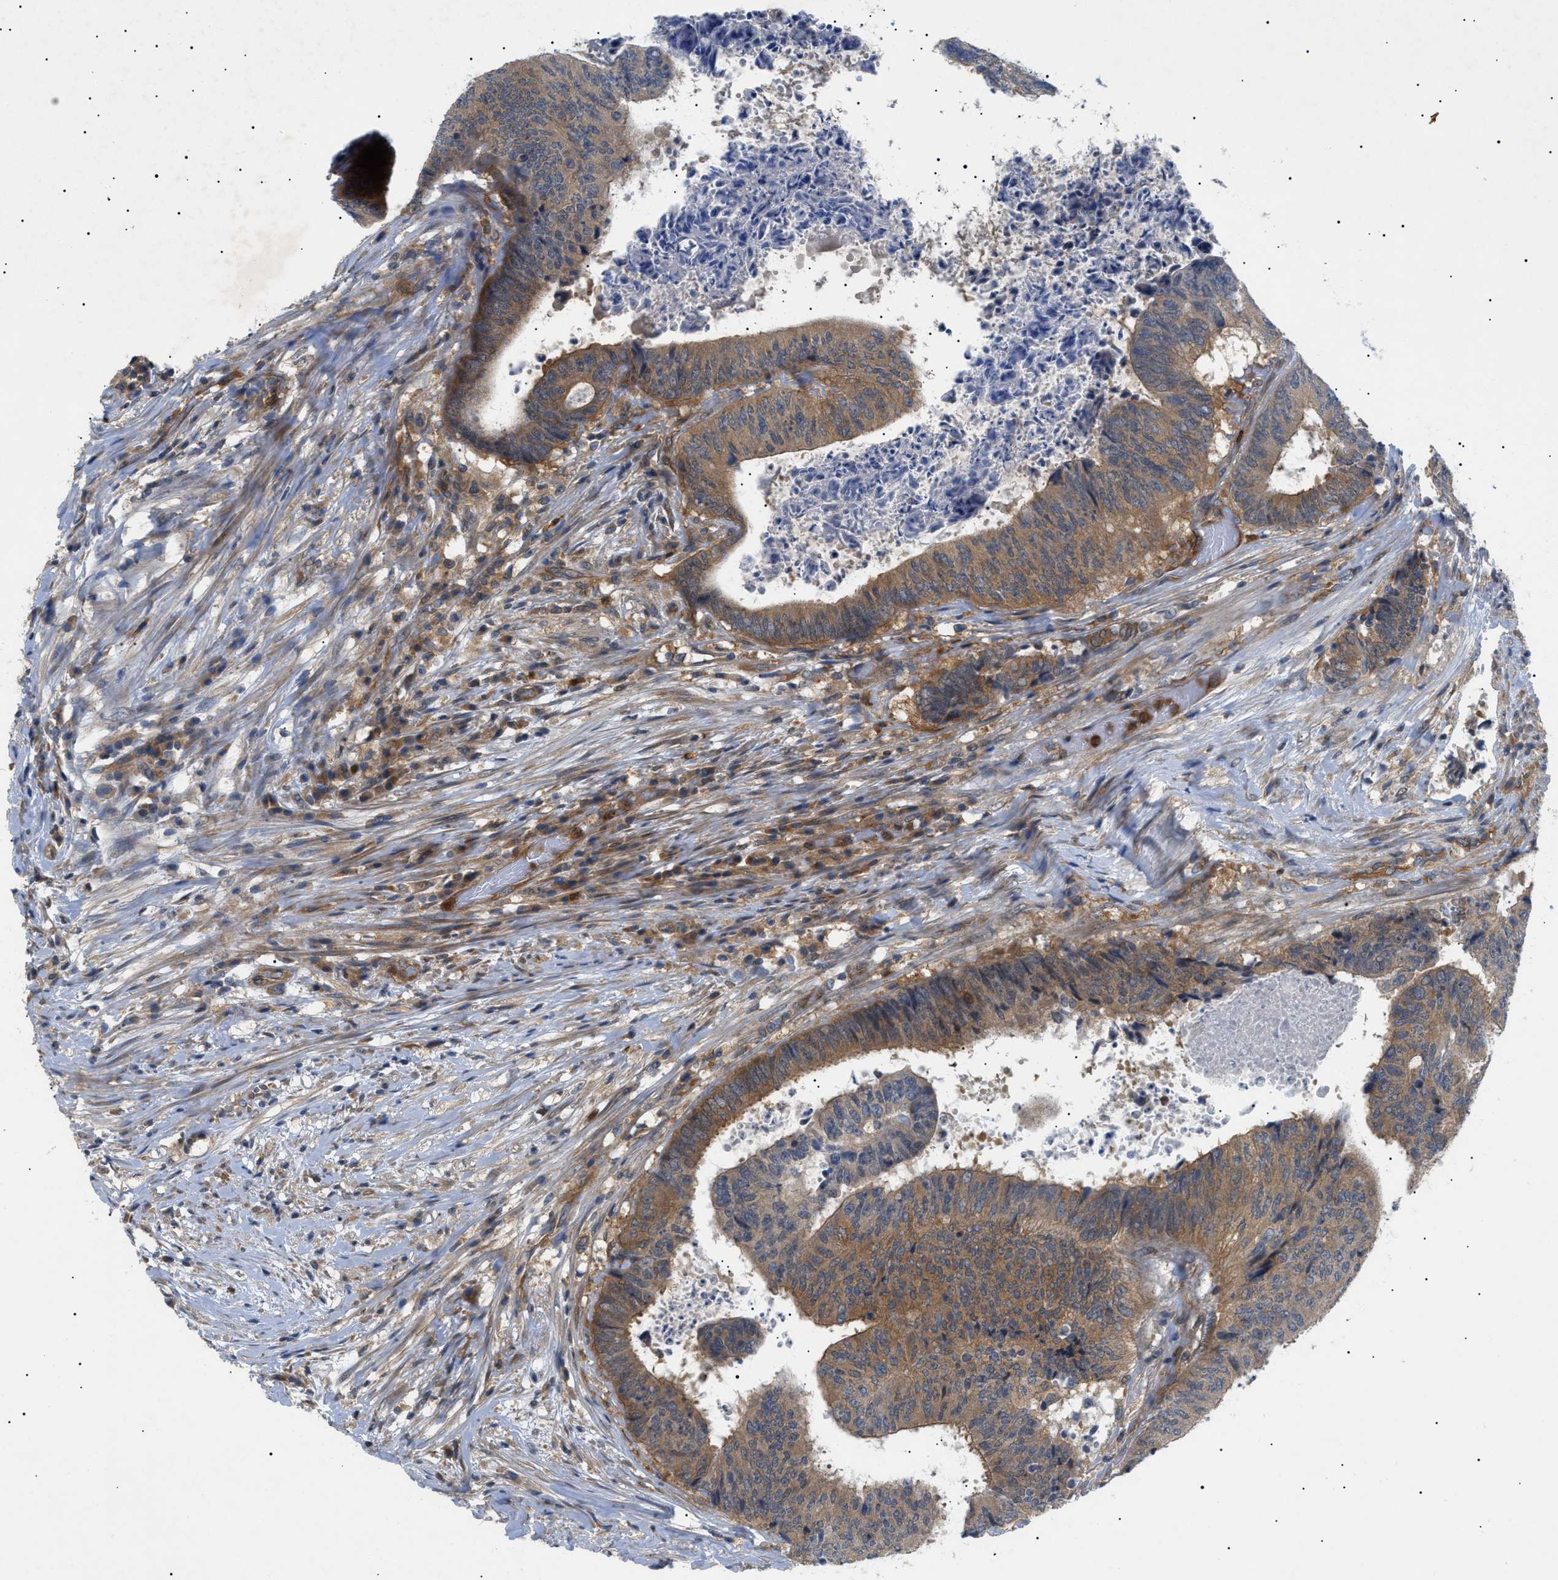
{"staining": {"intensity": "moderate", "quantity": ">75%", "location": "cytoplasmic/membranous"}, "tissue": "colorectal cancer", "cell_type": "Tumor cells", "image_type": "cancer", "snomed": [{"axis": "morphology", "description": "Adenocarcinoma, NOS"}, {"axis": "topography", "description": "Rectum"}], "caption": "Tumor cells demonstrate medium levels of moderate cytoplasmic/membranous expression in approximately >75% of cells in human colorectal adenocarcinoma.", "gene": "RIPK1", "patient": {"sex": "male", "age": 72}}